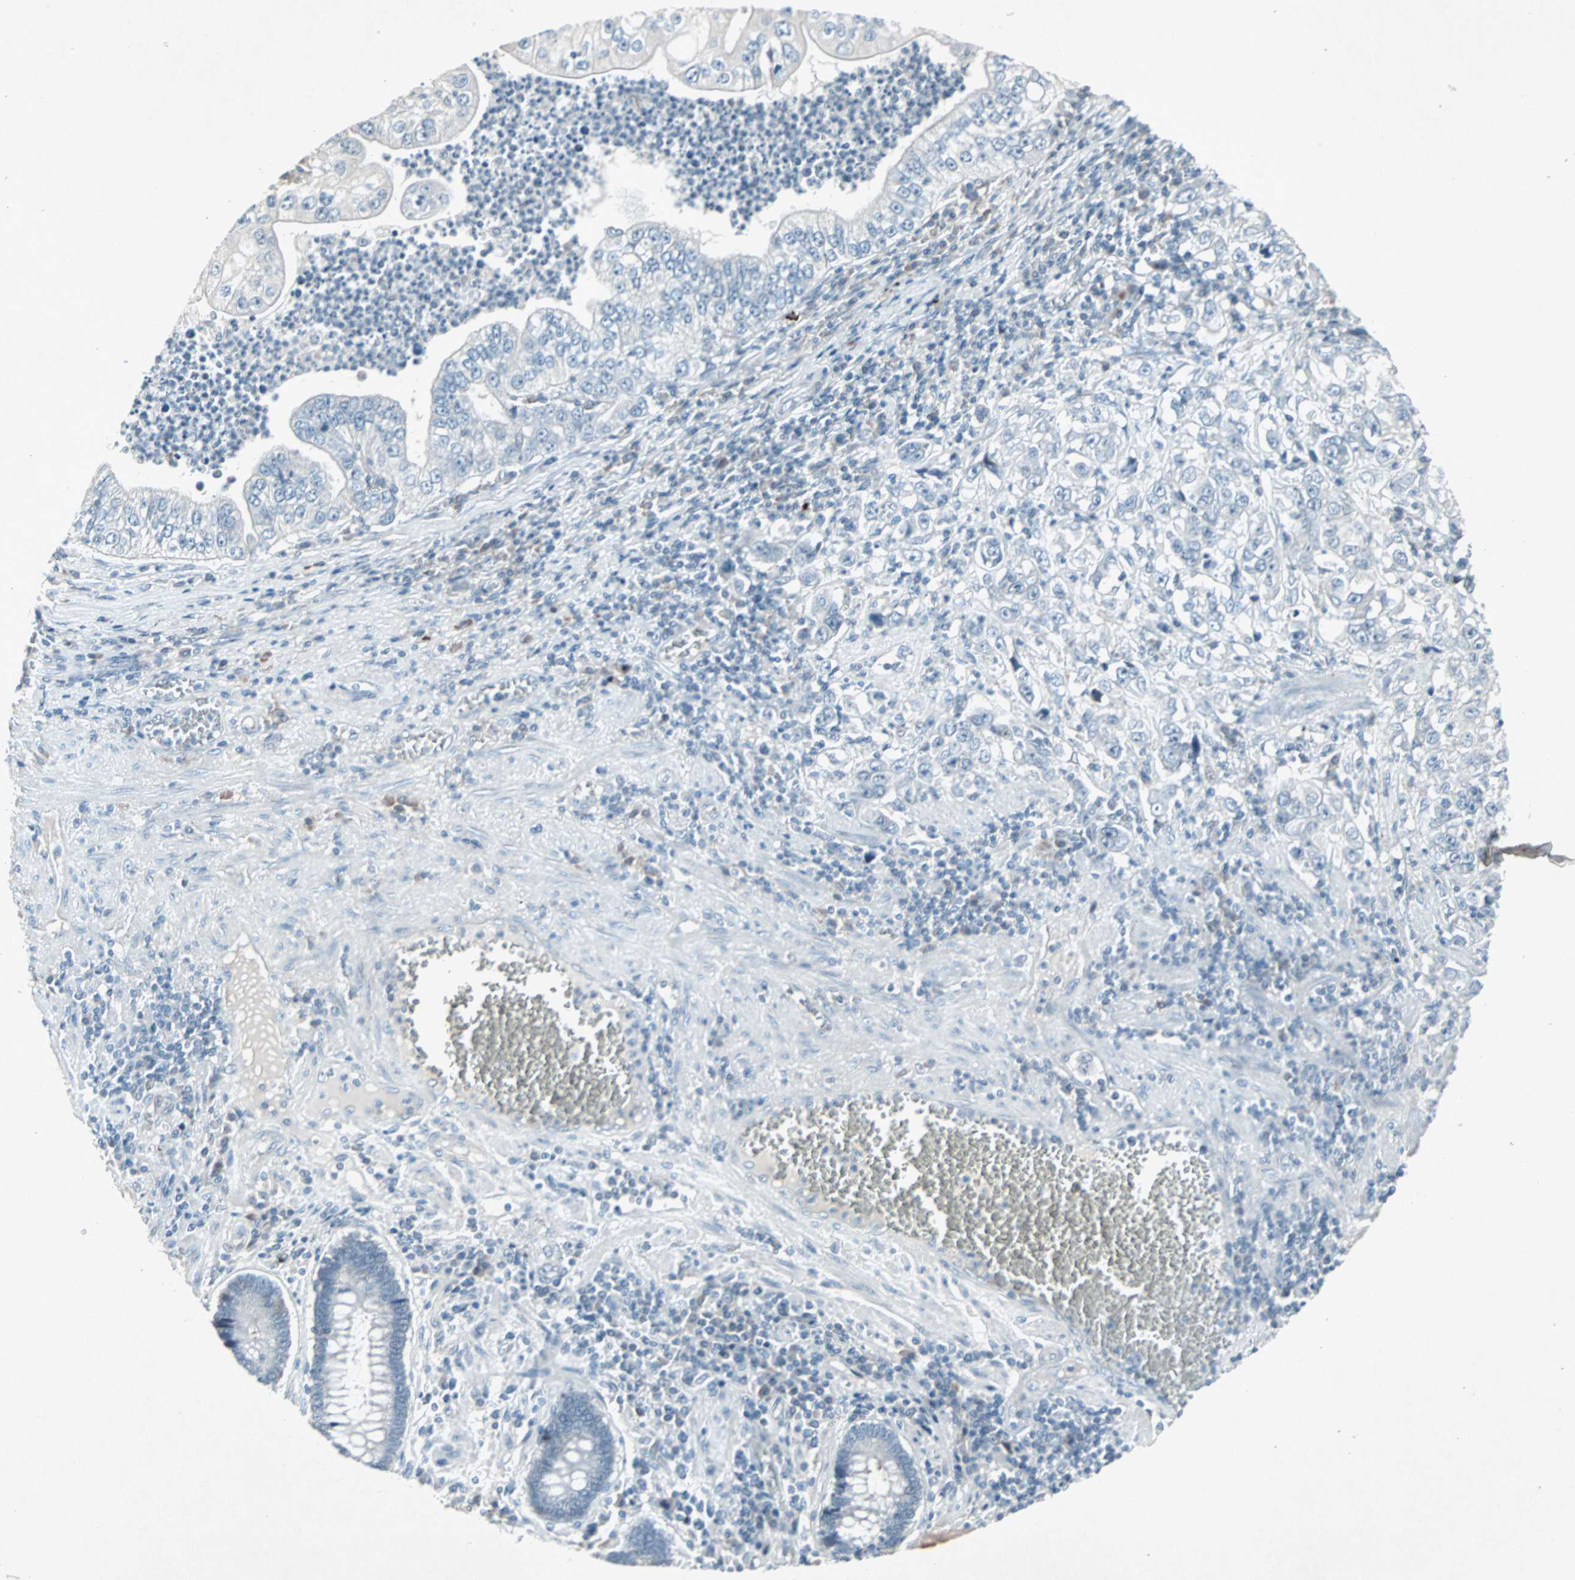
{"staining": {"intensity": "negative", "quantity": "none", "location": "none"}, "tissue": "stomach cancer", "cell_type": "Tumor cells", "image_type": "cancer", "snomed": [{"axis": "morphology", "description": "Adenocarcinoma, NOS"}, {"axis": "topography", "description": "Stomach, lower"}], "caption": "Immunohistochemistry of human adenocarcinoma (stomach) displays no positivity in tumor cells. (DAB immunohistochemistry, high magnification).", "gene": "LANCL3", "patient": {"sex": "female", "age": 72}}